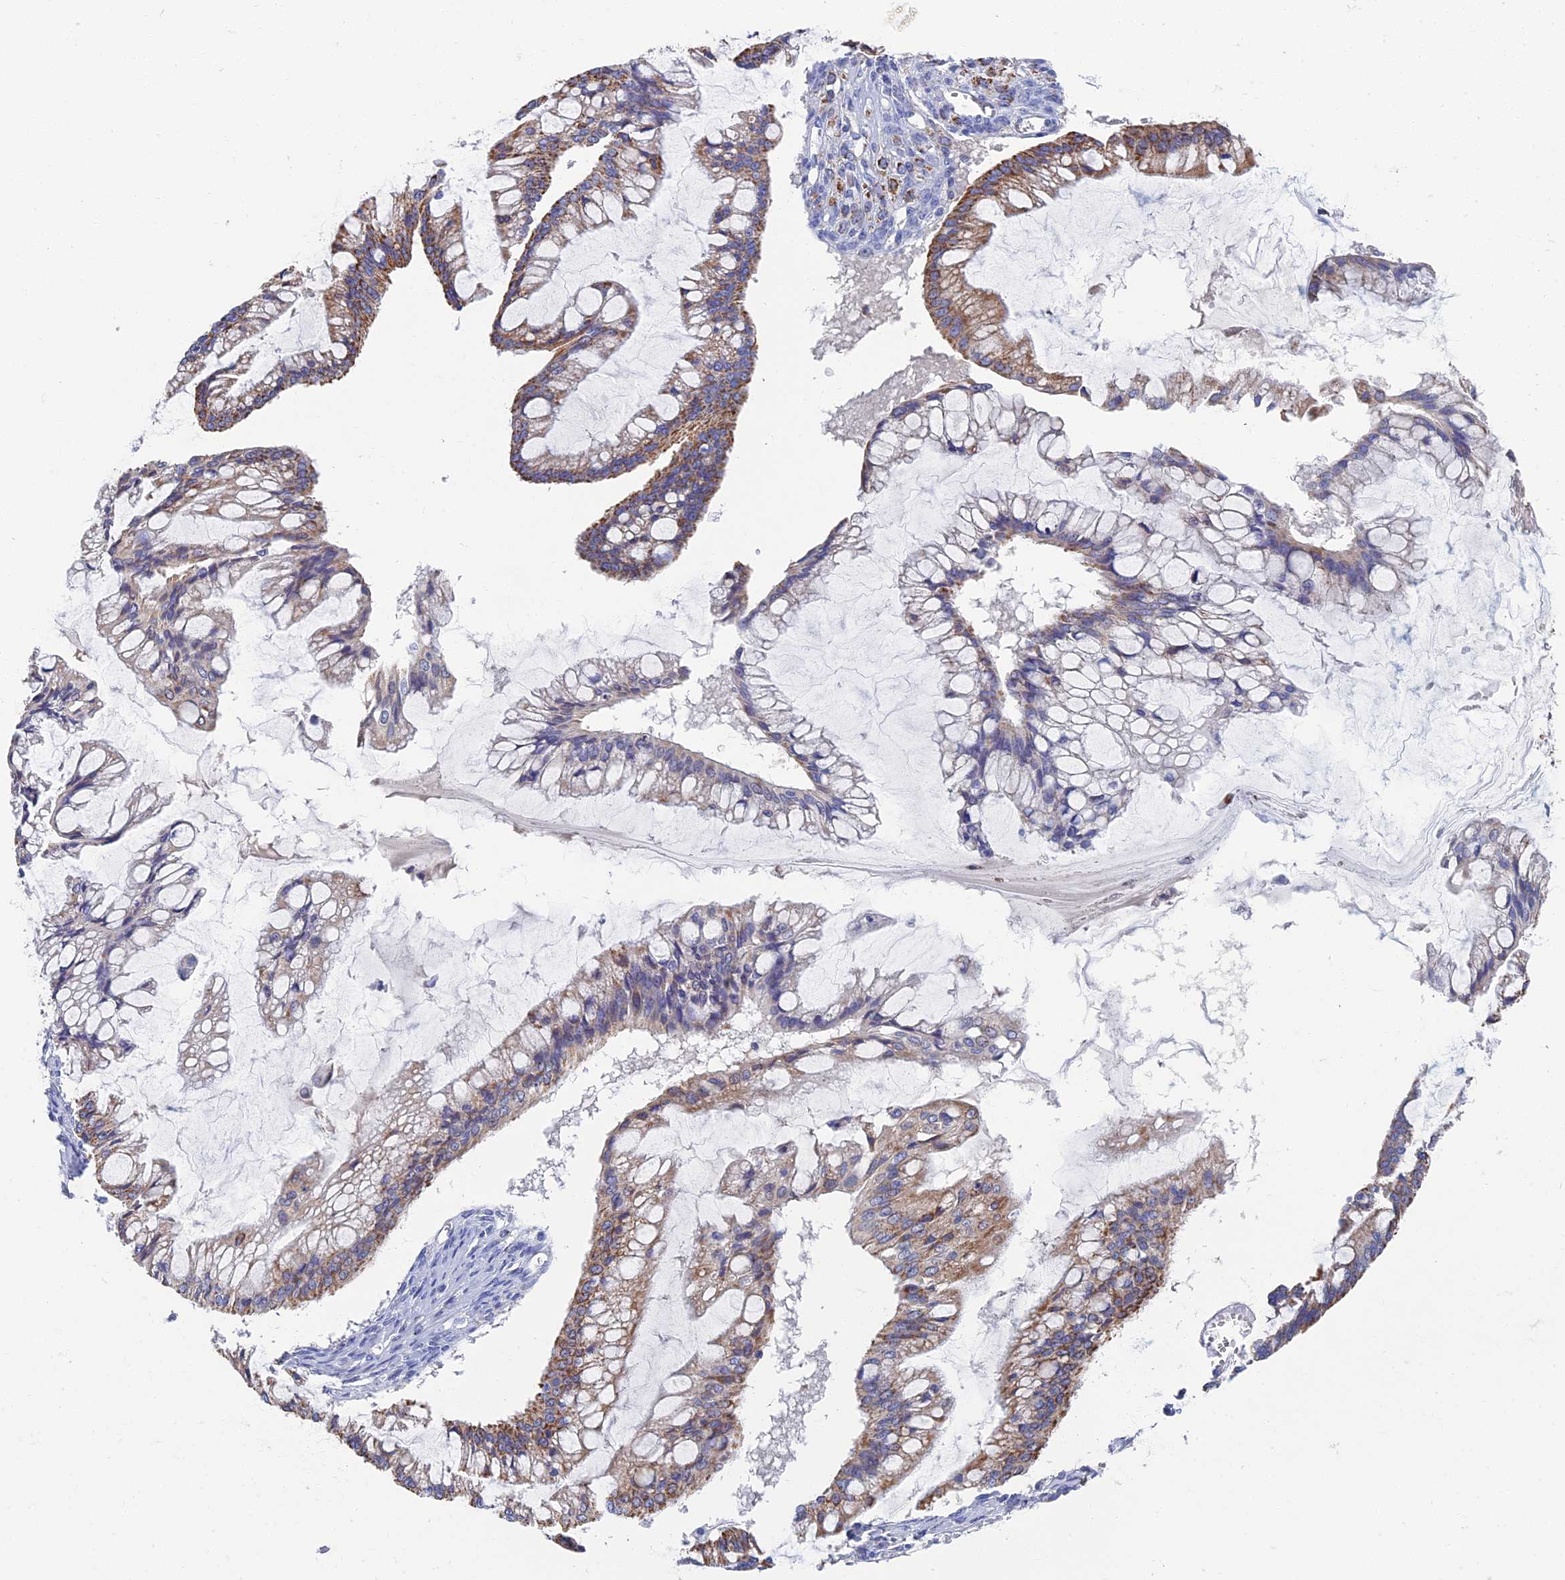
{"staining": {"intensity": "moderate", "quantity": "25%-75%", "location": "cytoplasmic/membranous"}, "tissue": "ovarian cancer", "cell_type": "Tumor cells", "image_type": "cancer", "snomed": [{"axis": "morphology", "description": "Cystadenocarcinoma, mucinous, NOS"}, {"axis": "topography", "description": "Ovary"}], "caption": "A medium amount of moderate cytoplasmic/membranous expression is identified in approximately 25%-75% of tumor cells in ovarian mucinous cystadenocarcinoma tissue.", "gene": "OAT", "patient": {"sex": "female", "age": 73}}